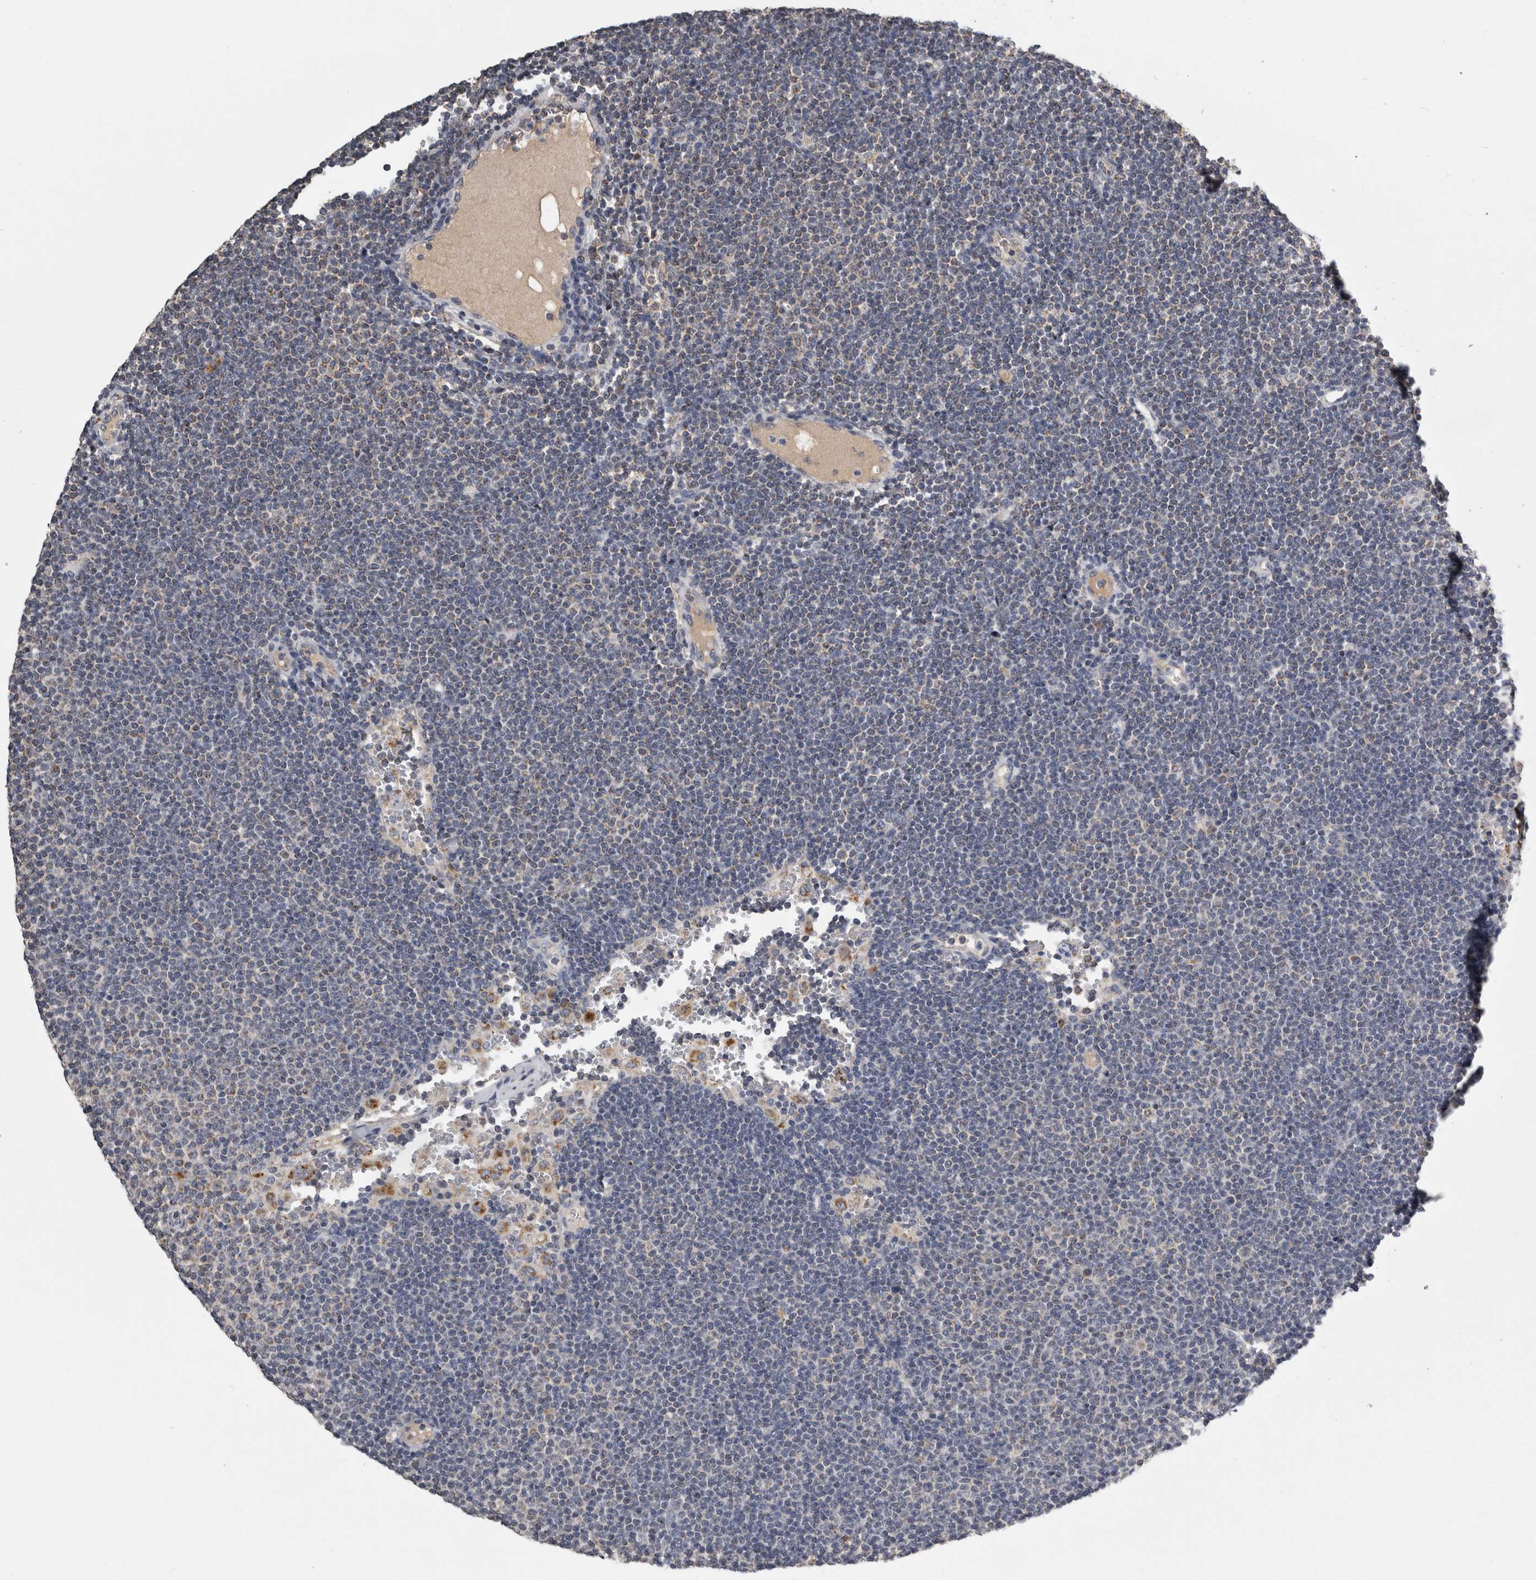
{"staining": {"intensity": "weak", "quantity": "<25%", "location": "cytoplasmic/membranous"}, "tissue": "lymphoma", "cell_type": "Tumor cells", "image_type": "cancer", "snomed": [{"axis": "morphology", "description": "Malignant lymphoma, non-Hodgkin's type, Low grade"}, {"axis": "topography", "description": "Lymph node"}], "caption": "Immunohistochemical staining of lymphoma reveals no significant positivity in tumor cells. Nuclei are stained in blue.", "gene": "FRK", "patient": {"sex": "female", "age": 53}}